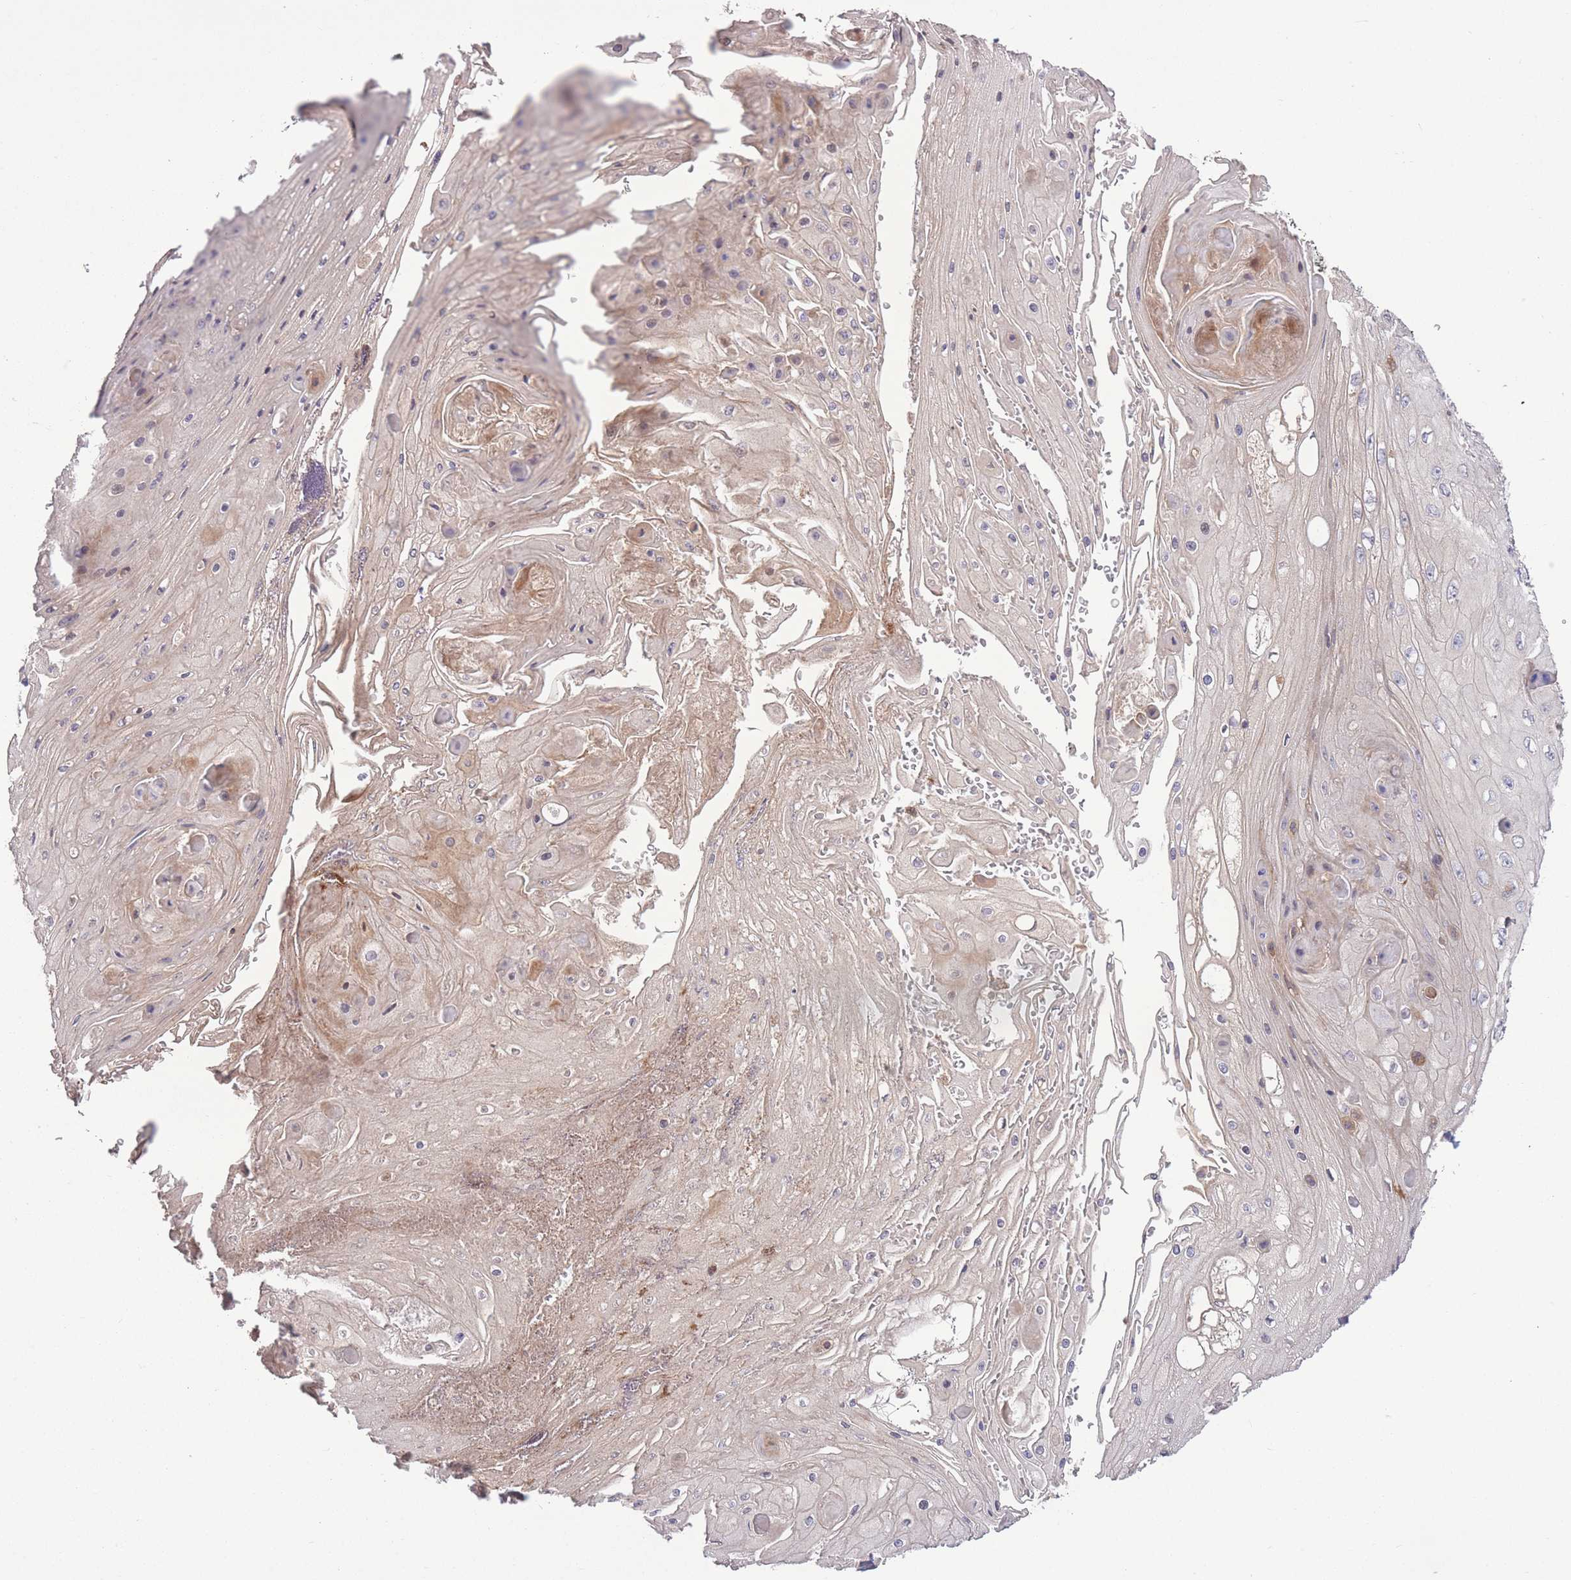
{"staining": {"intensity": "negative", "quantity": "none", "location": "none"}, "tissue": "skin cancer", "cell_type": "Tumor cells", "image_type": "cancer", "snomed": [{"axis": "morphology", "description": "Squamous cell carcinoma, NOS"}, {"axis": "topography", "description": "Skin"}], "caption": "IHC micrograph of neoplastic tissue: squamous cell carcinoma (skin) stained with DAB reveals no significant protein expression in tumor cells.", "gene": "CISH", "patient": {"sex": "male", "age": 70}}